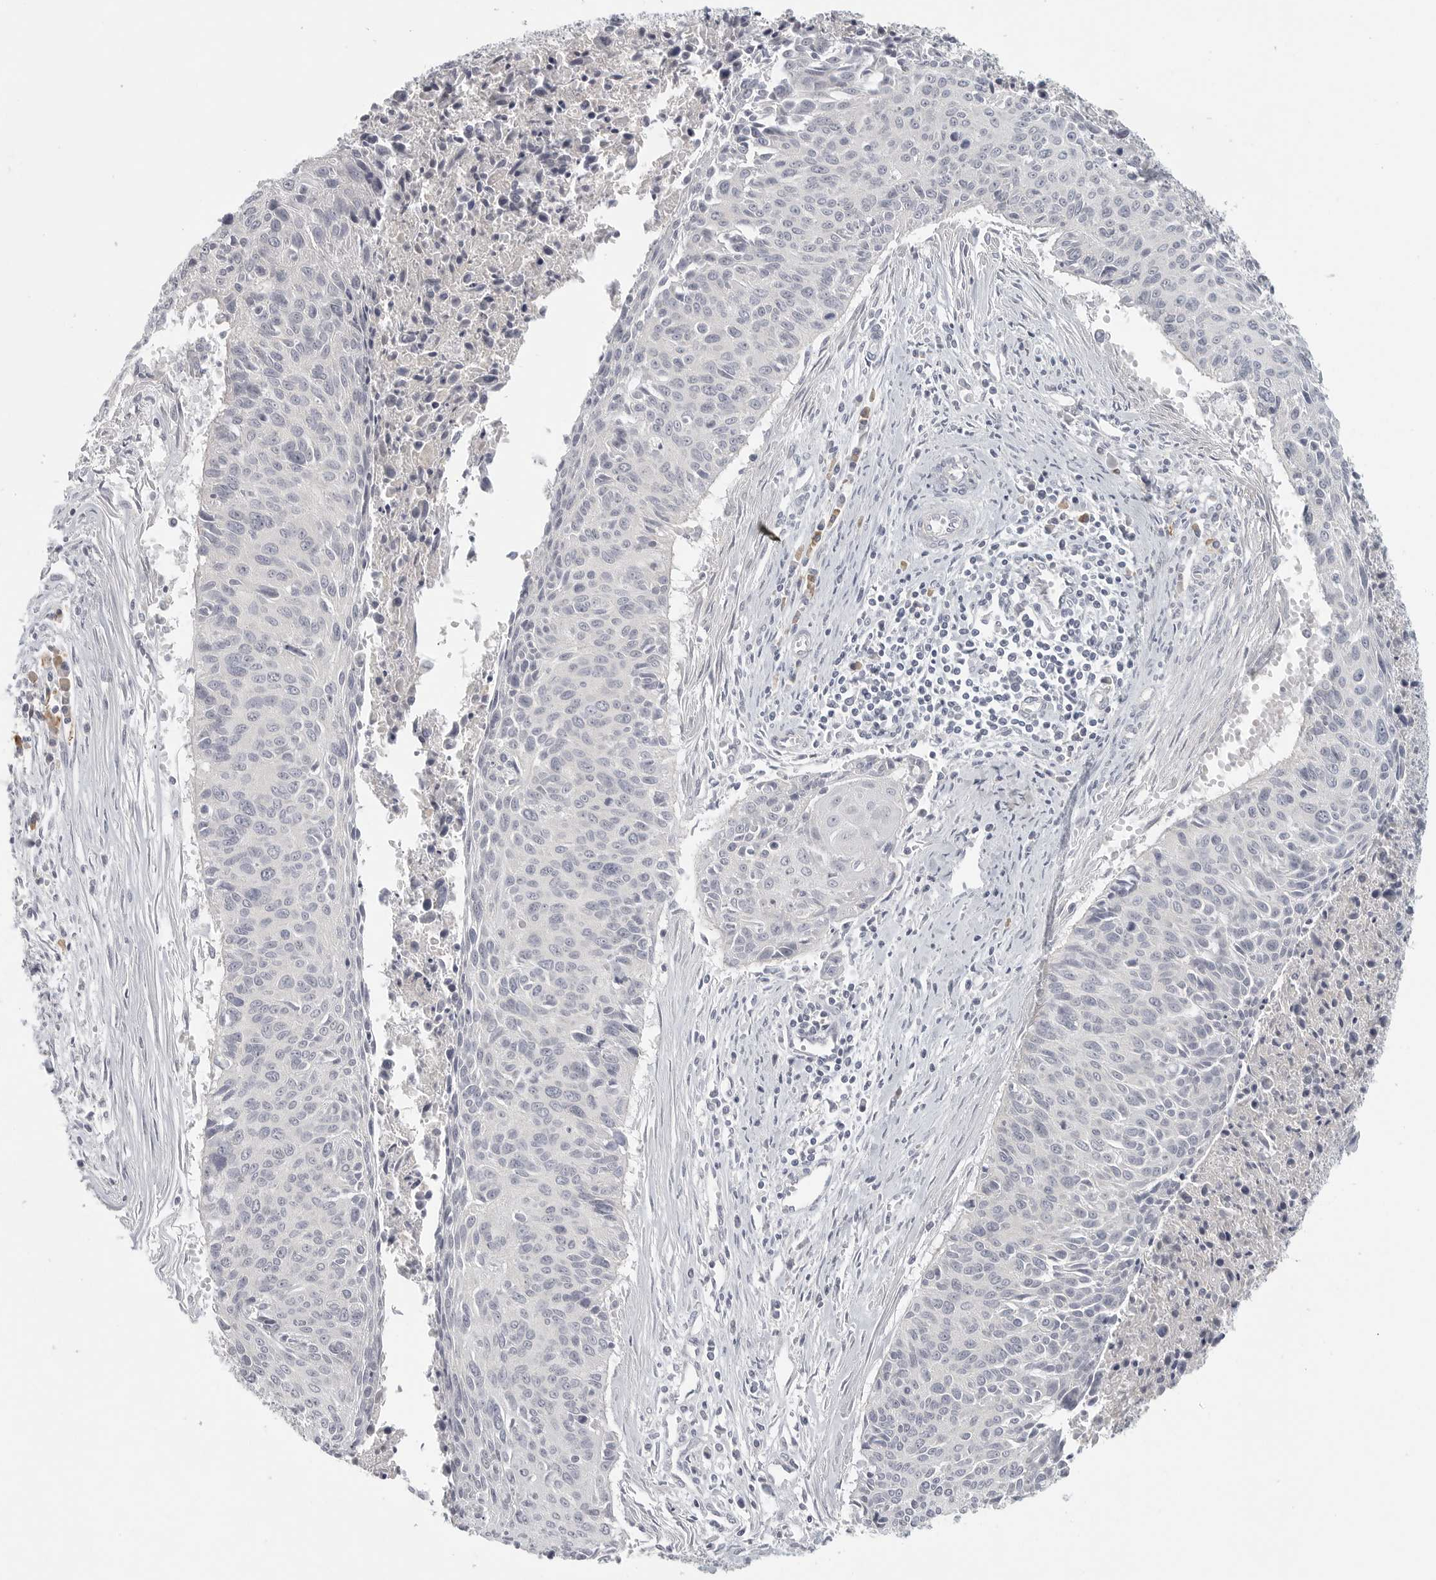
{"staining": {"intensity": "negative", "quantity": "none", "location": "none"}, "tissue": "cervical cancer", "cell_type": "Tumor cells", "image_type": "cancer", "snomed": [{"axis": "morphology", "description": "Squamous cell carcinoma, NOS"}, {"axis": "topography", "description": "Cervix"}], "caption": "DAB (3,3'-diaminobenzidine) immunohistochemical staining of cervical cancer (squamous cell carcinoma) displays no significant positivity in tumor cells. (DAB (3,3'-diaminobenzidine) IHC, high magnification).", "gene": "SLC25A36", "patient": {"sex": "female", "age": 55}}